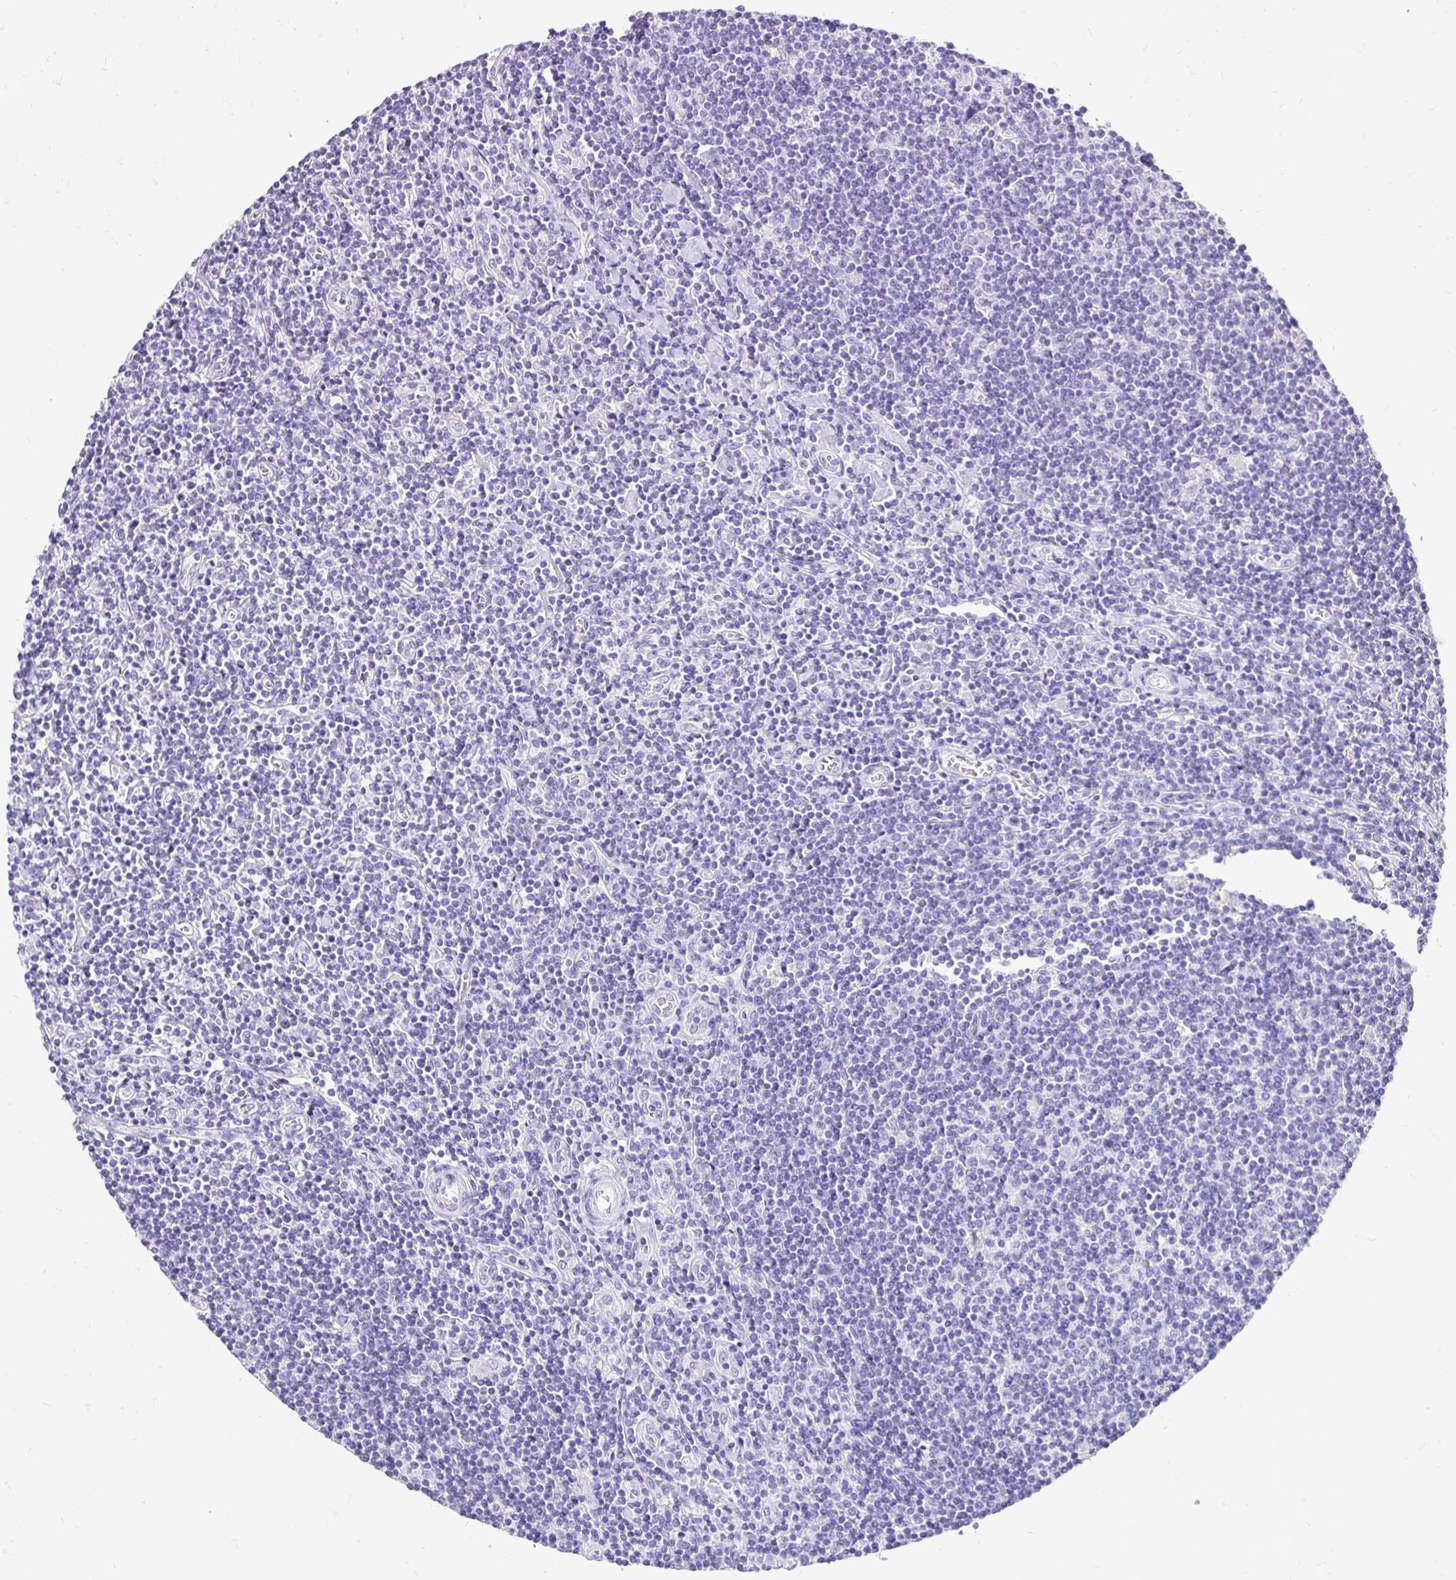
{"staining": {"intensity": "negative", "quantity": "none", "location": "none"}, "tissue": "lymphoma", "cell_type": "Tumor cells", "image_type": "cancer", "snomed": [{"axis": "morphology", "description": "Hodgkin's disease, NOS"}, {"axis": "topography", "description": "Lymph node"}], "caption": "Tumor cells show no significant positivity in Hodgkin's disease. (DAB (3,3'-diaminobenzidine) immunohistochemistry, high magnification).", "gene": "TAF1D", "patient": {"sex": "male", "age": 40}}